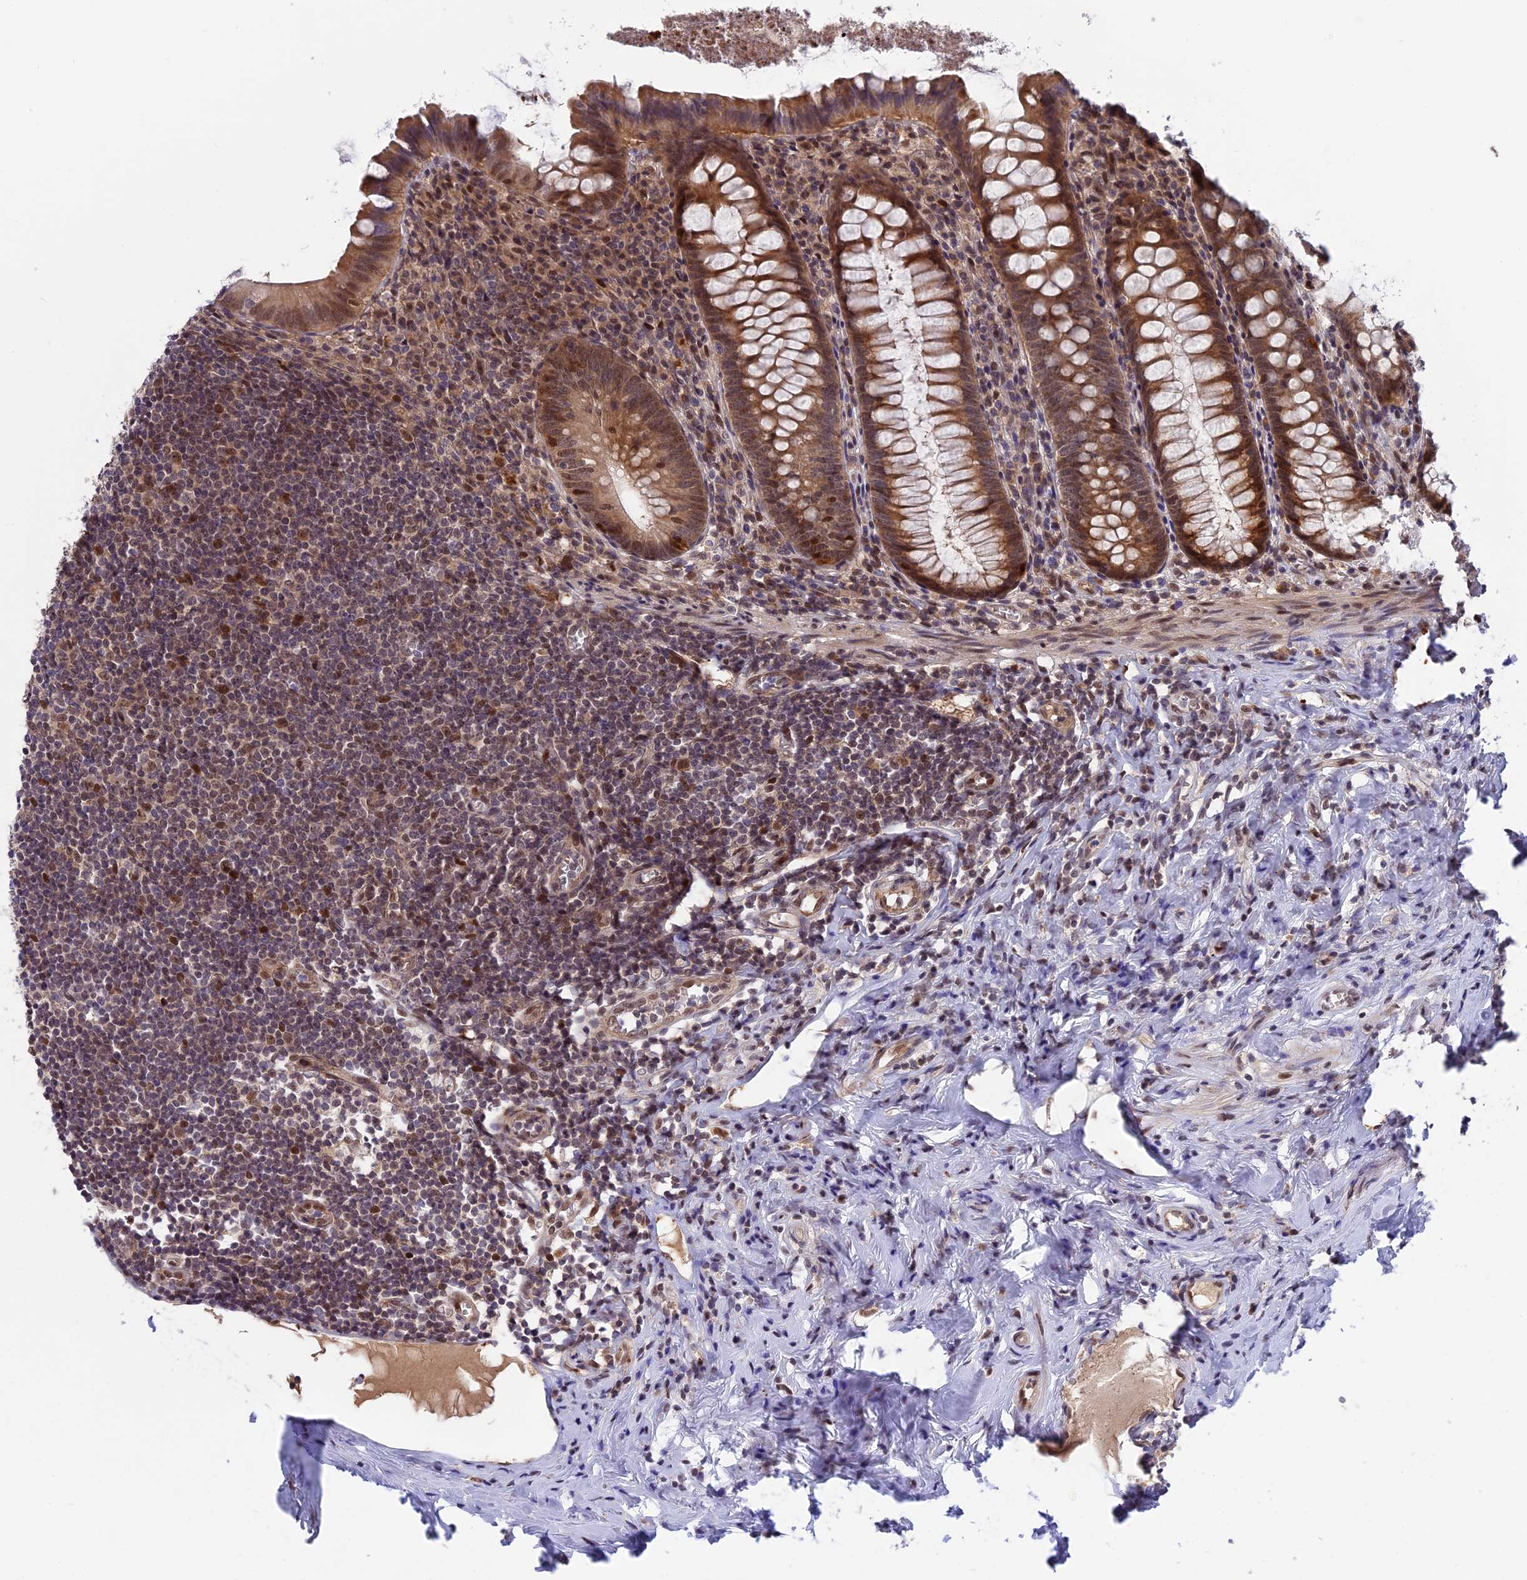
{"staining": {"intensity": "moderate", "quantity": ">75%", "location": "cytoplasmic/membranous,nuclear"}, "tissue": "appendix", "cell_type": "Glandular cells", "image_type": "normal", "snomed": [{"axis": "morphology", "description": "Normal tissue, NOS"}, {"axis": "topography", "description": "Appendix"}], "caption": "Immunohistochemistry (IHC) (DAB) staining of unremarkable human appendix reveals moderate cytoplasmic/membranous,nuclear protein staining in about >75% of glandular cells.", "gene": "ZNF428", "patient": {"sex": "female", "age": 51}}